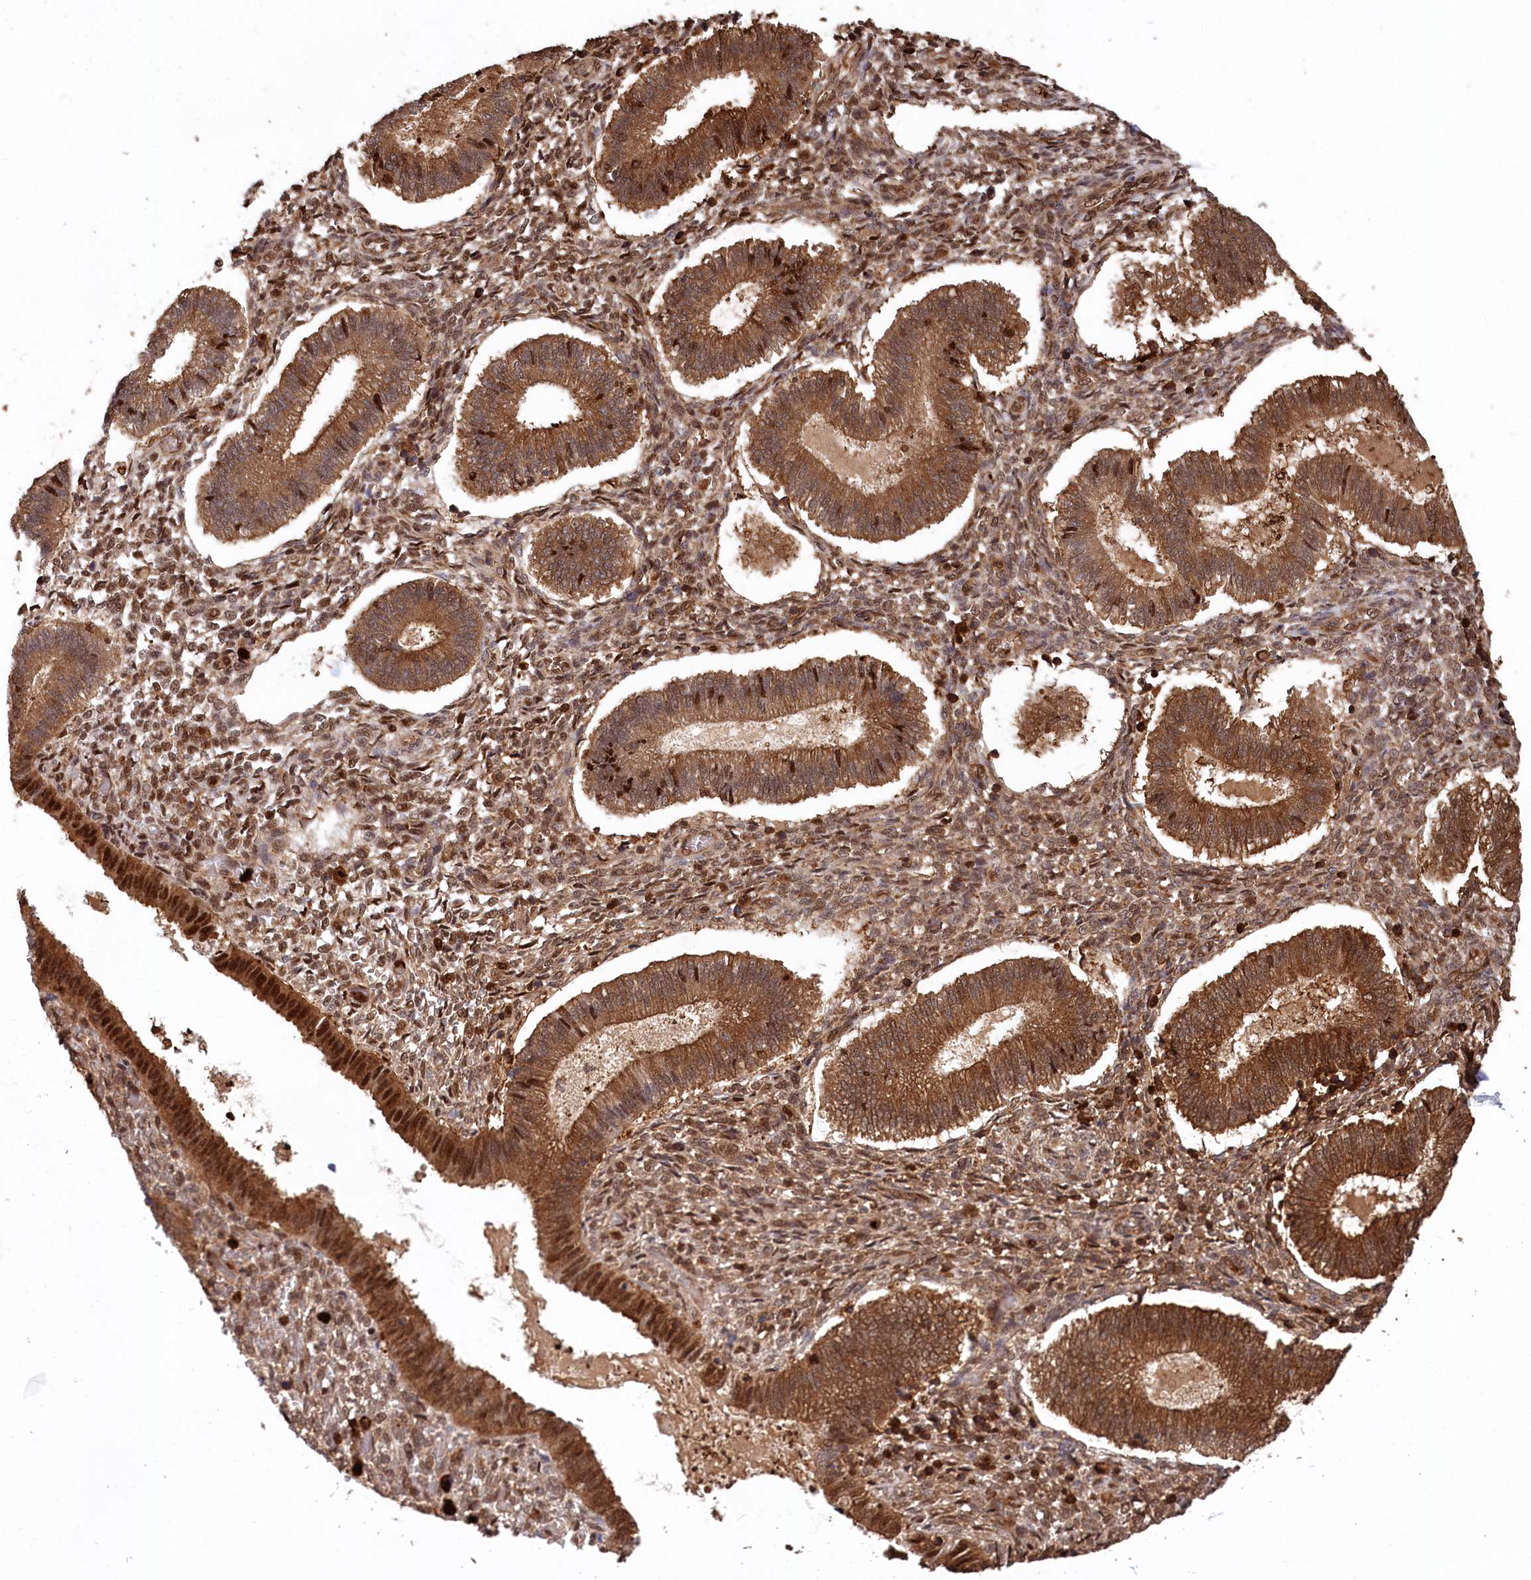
{"staining": {"intensity": "moderate", "quantity": "25%-75%", "location": "cytoplasmic/membranous,nuclear"}, "tissue": "endometrium", "cell_type": "Cells in endometrial stroma", "image_type": "normal", "snomed": [{"axis": "morphology", "description": "Normal tissue, NOS"}, {"axis": "topography", "description": "Endometrium"}], "caption": "Immunohistochemical staining of normal human endometrium displays medium levels of moderate cytoplasmic/membranous,nuclear expression in approximately 25%-75% of cells in endometrial stroma.", "gene": "LSG1", "patient": {"sex": "female", "age": 25}}